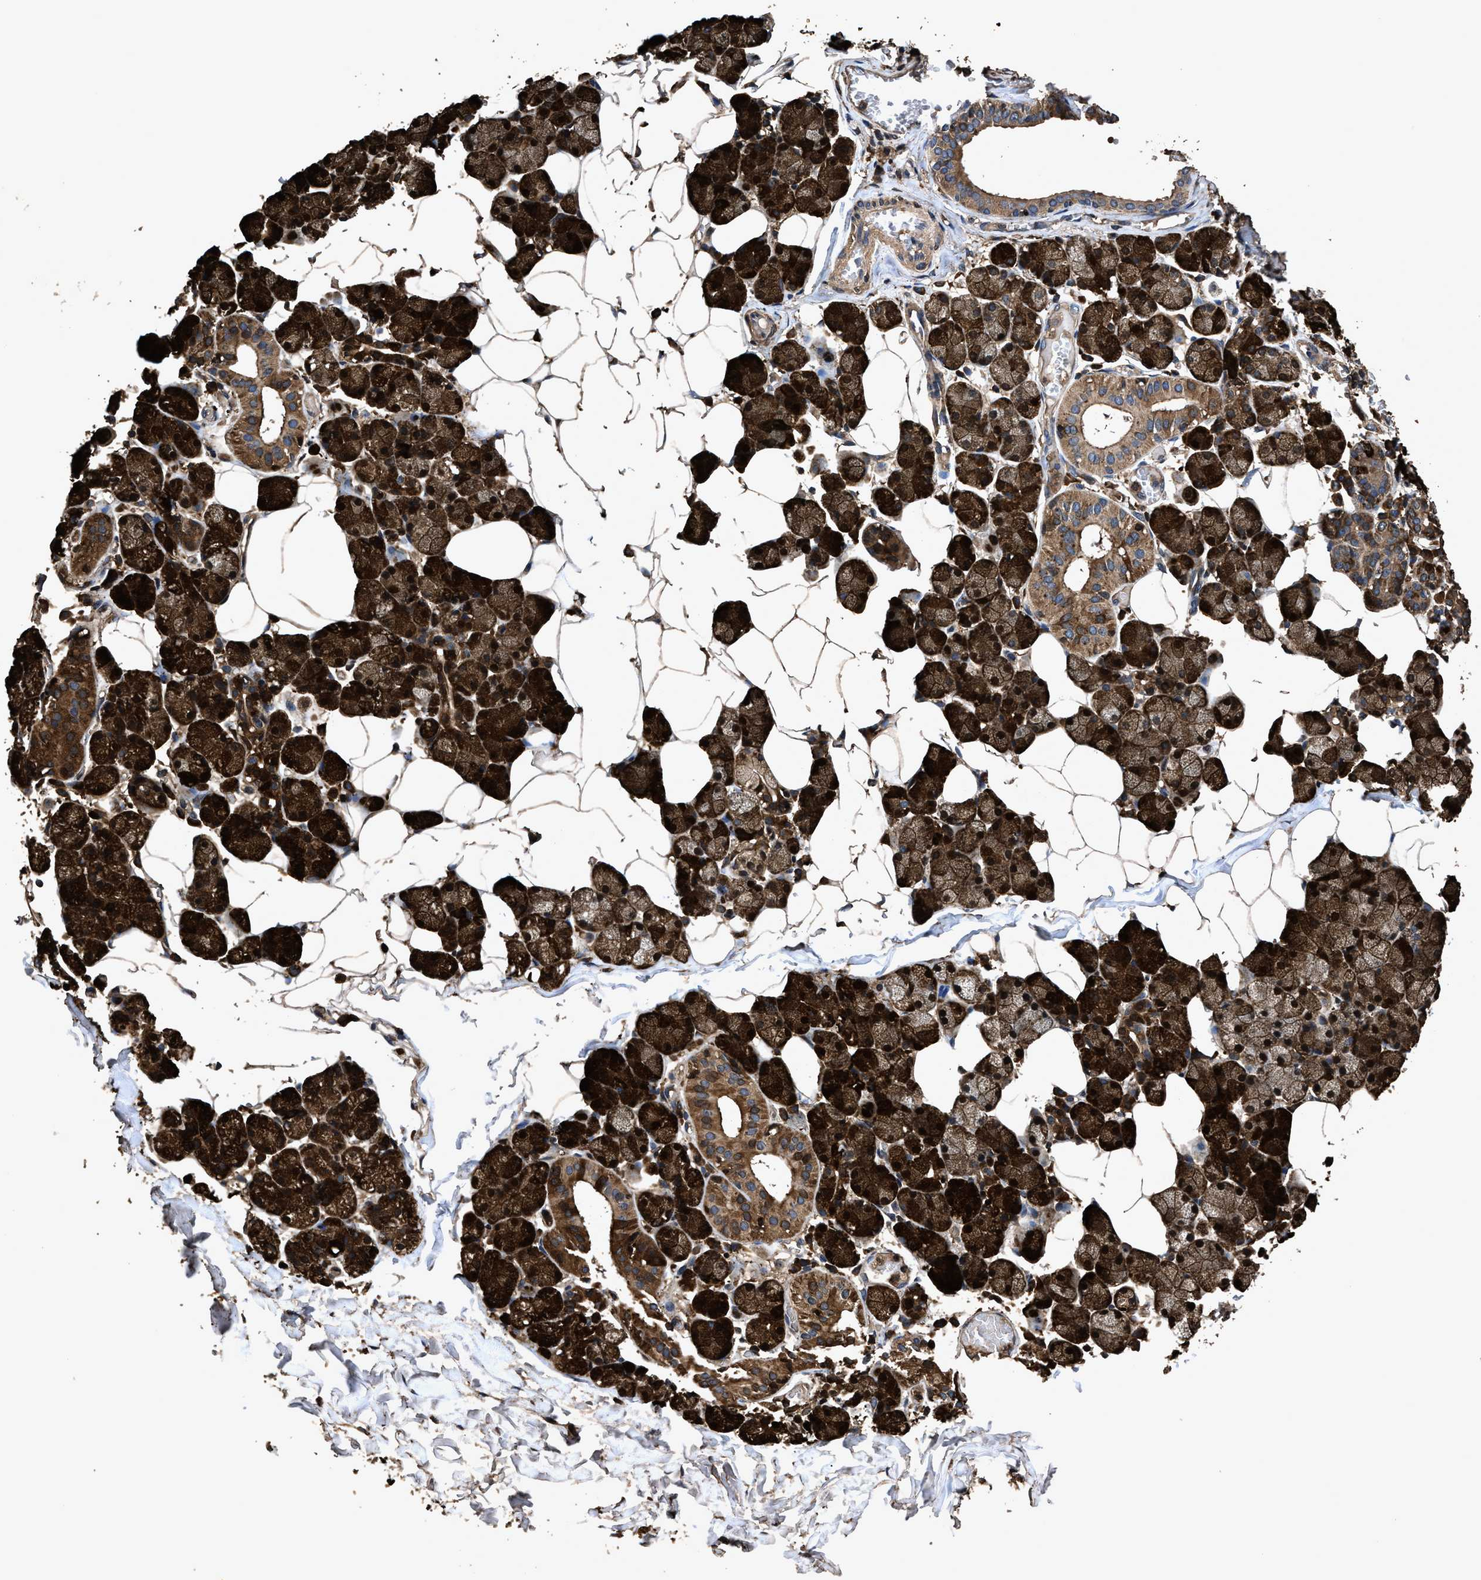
{"staining": {"intensity": "strong", "quantity": ">75%", "location": "cytoplasmic/membranous,nuclear"}, "tissue": "salivary gland", "cell_type": "Glandular cells", "image_type": "normal", "snomed": [{"axis": "morphology", "description": "Normal tissue, NOS"}, {"axis": "topography", "description": "Salivary gland"}], "caption": "A photomicrograph of human salivary gland stained for a protein exhibits strong cytoplasmic/membranous,nuclear brown staining in glandular cells.", "gene": "ZMYND19", "patient": {"sex": "female", "age": 33}}